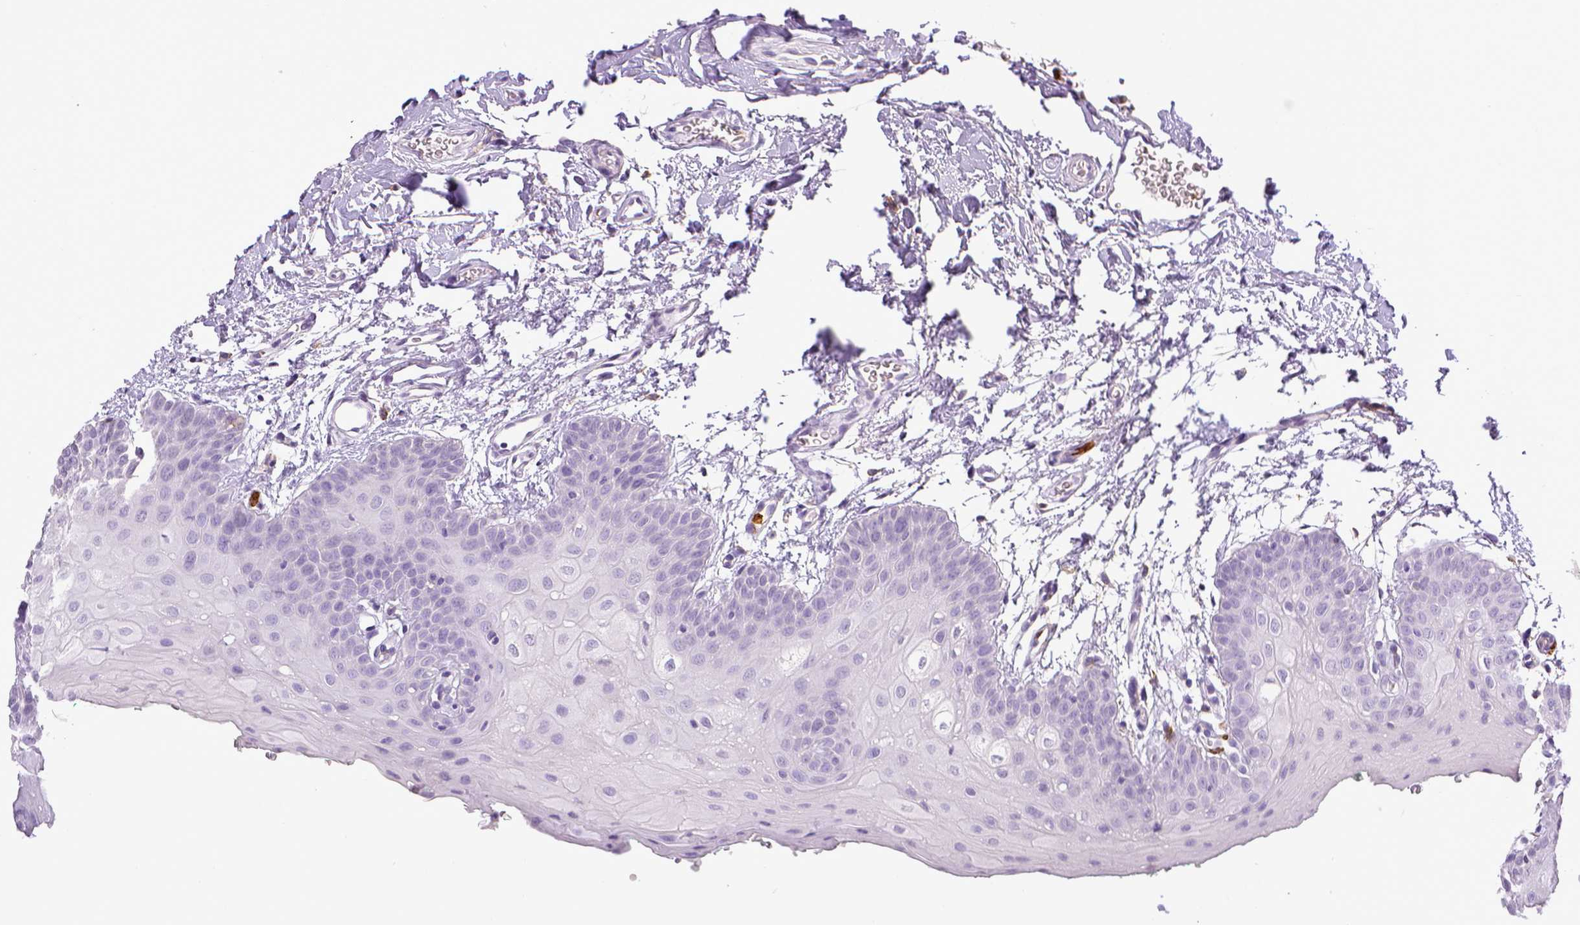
{"staining": {"intensity": "negative", "quantity": "none", "location": "none"}, "tissue": "oral mucosa", "cell_type": "Squamous epithelial cells", "image_type": "normal", "snomed": [{"axis": "morphology", "description": "Normal tissue, NOS"}, {"axis": "morphology", "description": "Squamous cell carcinoma, NOS"}, {"axis": "topography", "description": "Oral tissue"}, {"axis": "topography", "description": "Head-Neck"}], "caption": "This histopathology image is of normal oral mucosa stained with immunohistochemistry to label a protein in brown with the nuclei are counter-stained blue. There is no staining in squamous epithelial cells.", "gene": "ITGAM", "patient": {"sex": "female", "age": 50}}